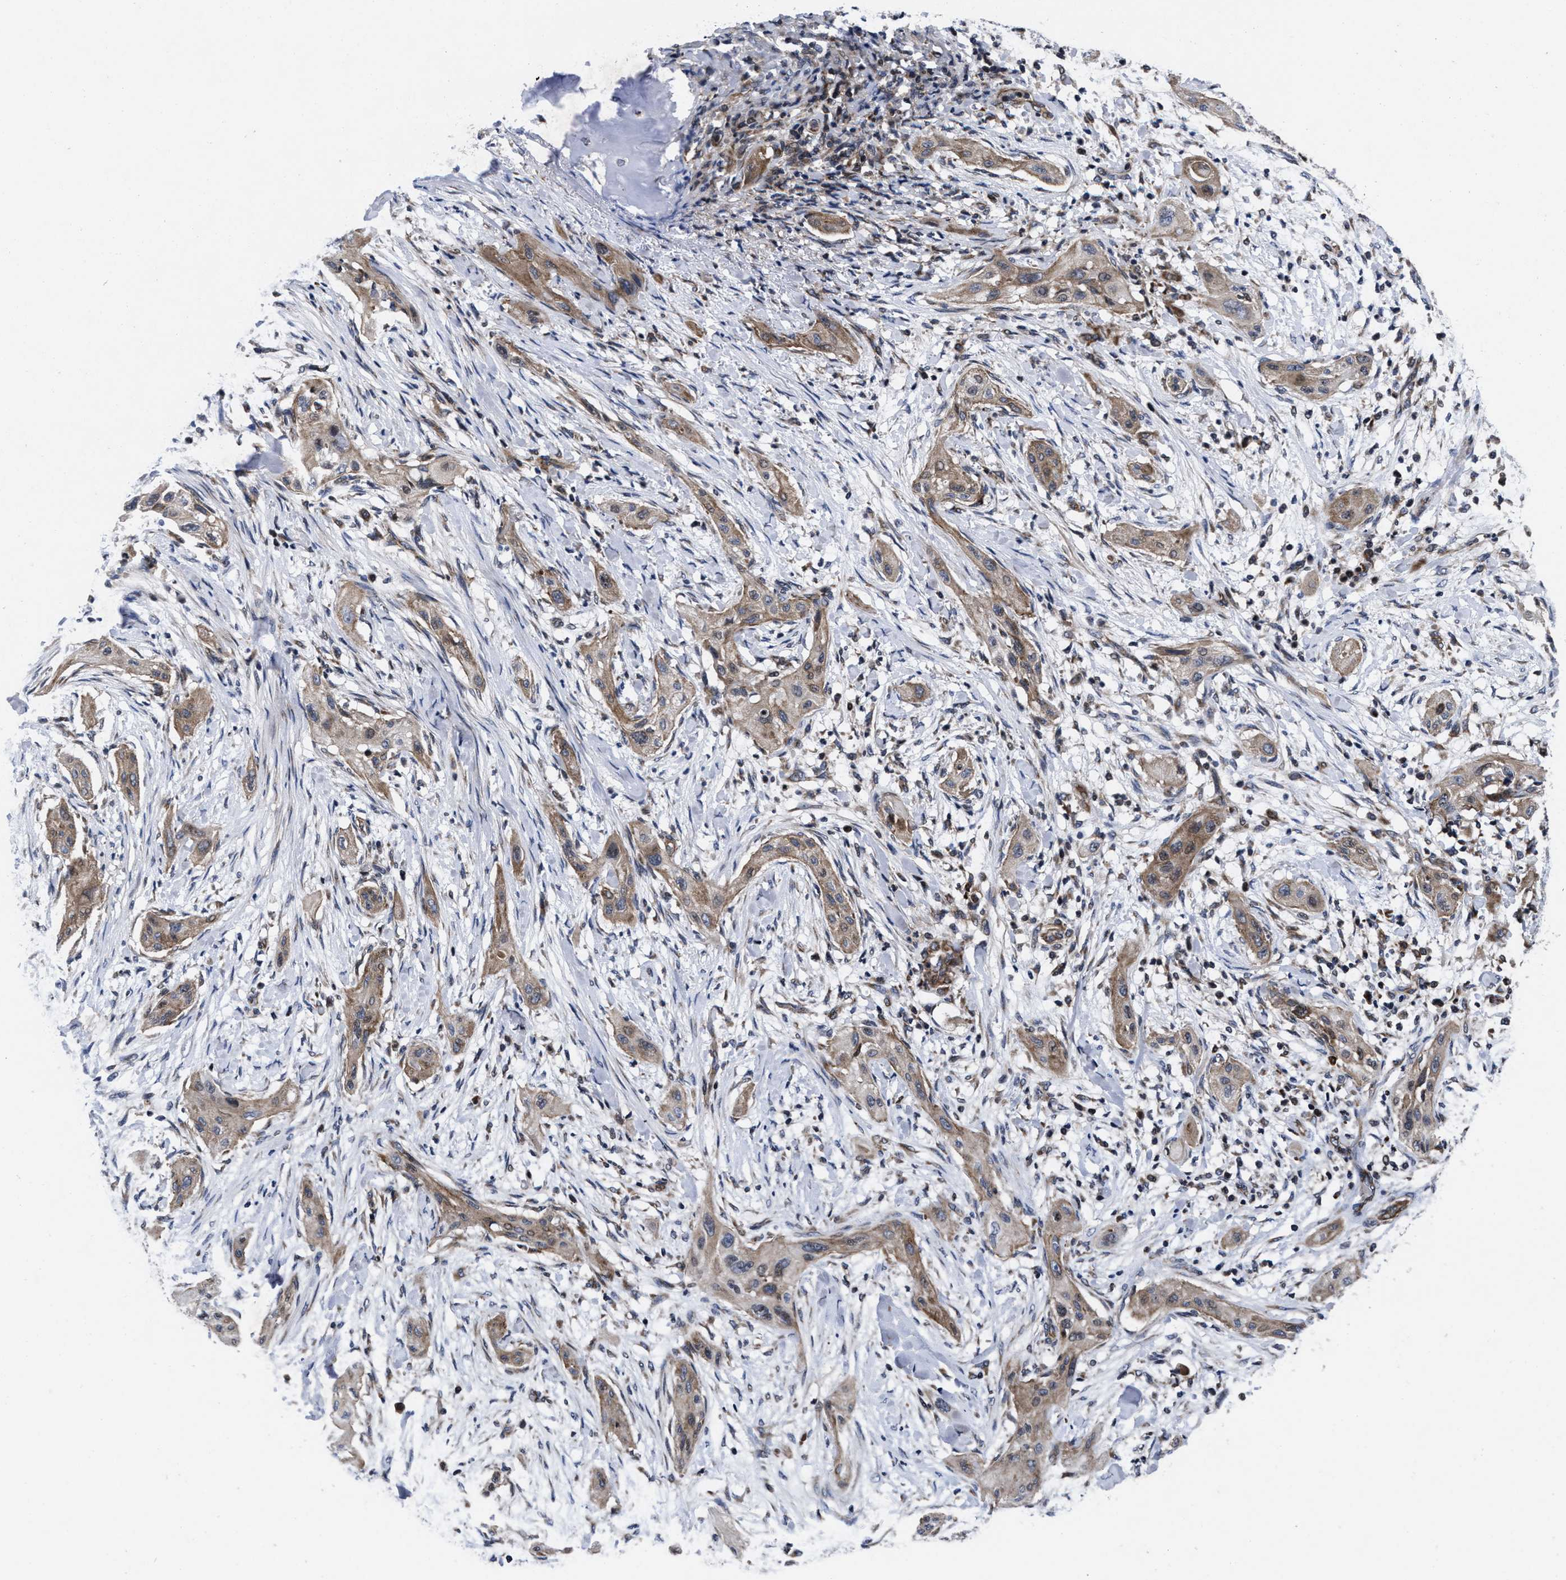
{"staining": {"intensity": "weak", "quantity": ">75%", "location": "cytoplasmic/membranous"}, "tissue": "lung cancer", "cell_type": "Tumor cells", "image_type": "cancer", "snomed": [{"axis": "morphology", "description": "Squamous cell carcinoma, NOS"}, {"axis": "topography", "description": "Lung"}], "caption": "IHC (DAB (3,3'-diaminobenzidine)) staining of lung cancer reveals weak cytoplasmic/membranous protein expression in approximately >75% of tumor cells.", "gene": "MRPL50", "patient": {"sex": "female", "age": 47}}